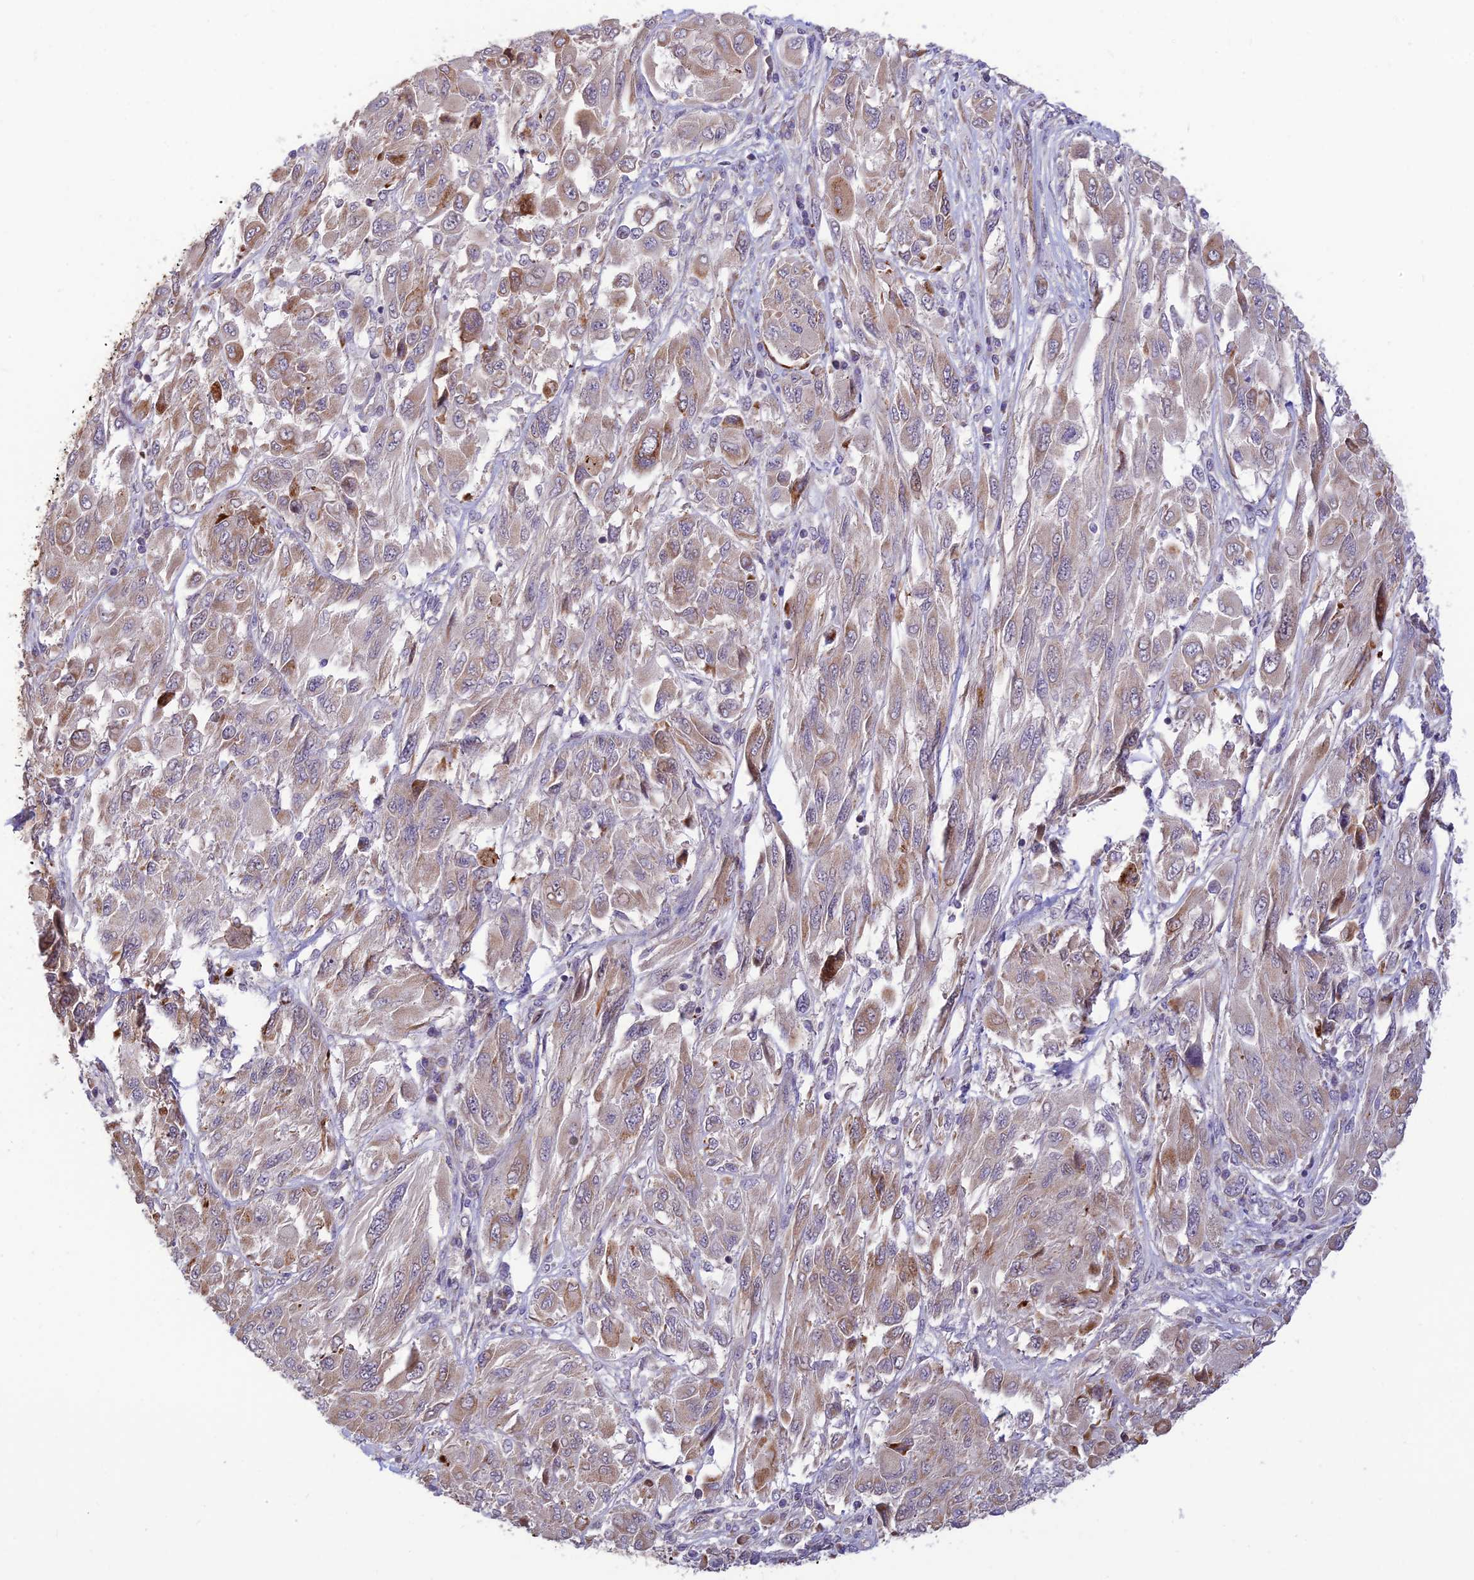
{"staining": {"intensity": "weak", "quantity": "25%-75%", "location": "cytoplasmic/membranous"}, "tissue": "melanoma", "cell_type": "Tumor cells", "image_type": "cancer", "snomed": [{"axis": "morphology", "description": "Malignant melanoma, NOS"}, {"axis": "topography", "description": "Skin"}], "caption": "Immunohistochemistry (IHC) photomicrograph of neoplastic tissue: human melanoma stained using IHC displays low levels of weak protein expression localized specifically in the cytoplasmic/membranous of tumor cells, appearing as a cytoplasmic/membranous brown color.", "gene": "ASPDH", "patient": {"sex": "female", "age": 91}}